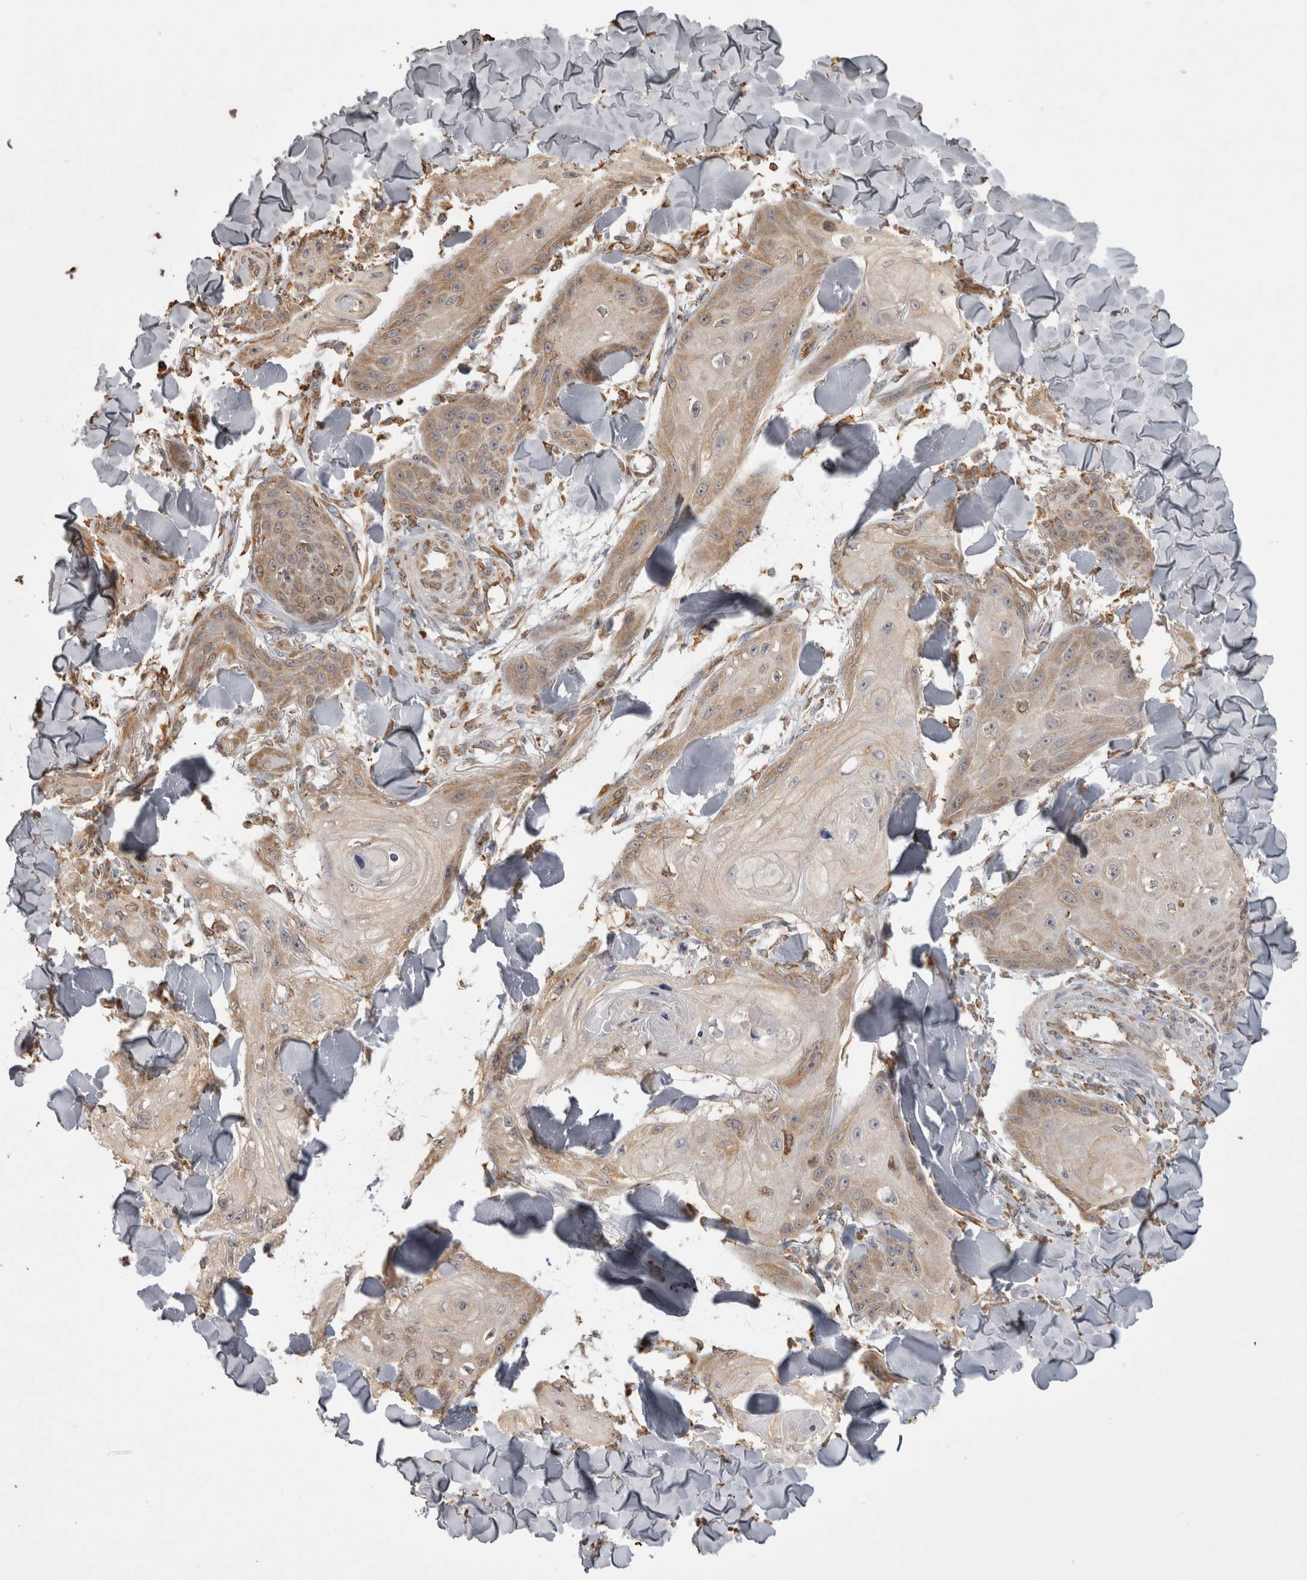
{"staining": {"intensity": "weak", "quantity": ">75%", "location": "cytoplasmic/membranous"}, "tissue": "skin cancer", "cell_type": "Tumor cells", "image_type": "cancer", "snomed": [{"axis": "morphology", "description": "Squamous cell carcinoma, NOS"}, {"axis": "topography", "description": "Skin"}], "caption": "Tumor cells reveal low levels of weak cytoplasmic/membranous positivity in about >75% of cells in human skin cancer (squamous cell carcinoma).", "gene": "PON2", "patient": {"sex": "male", "age": 74}}